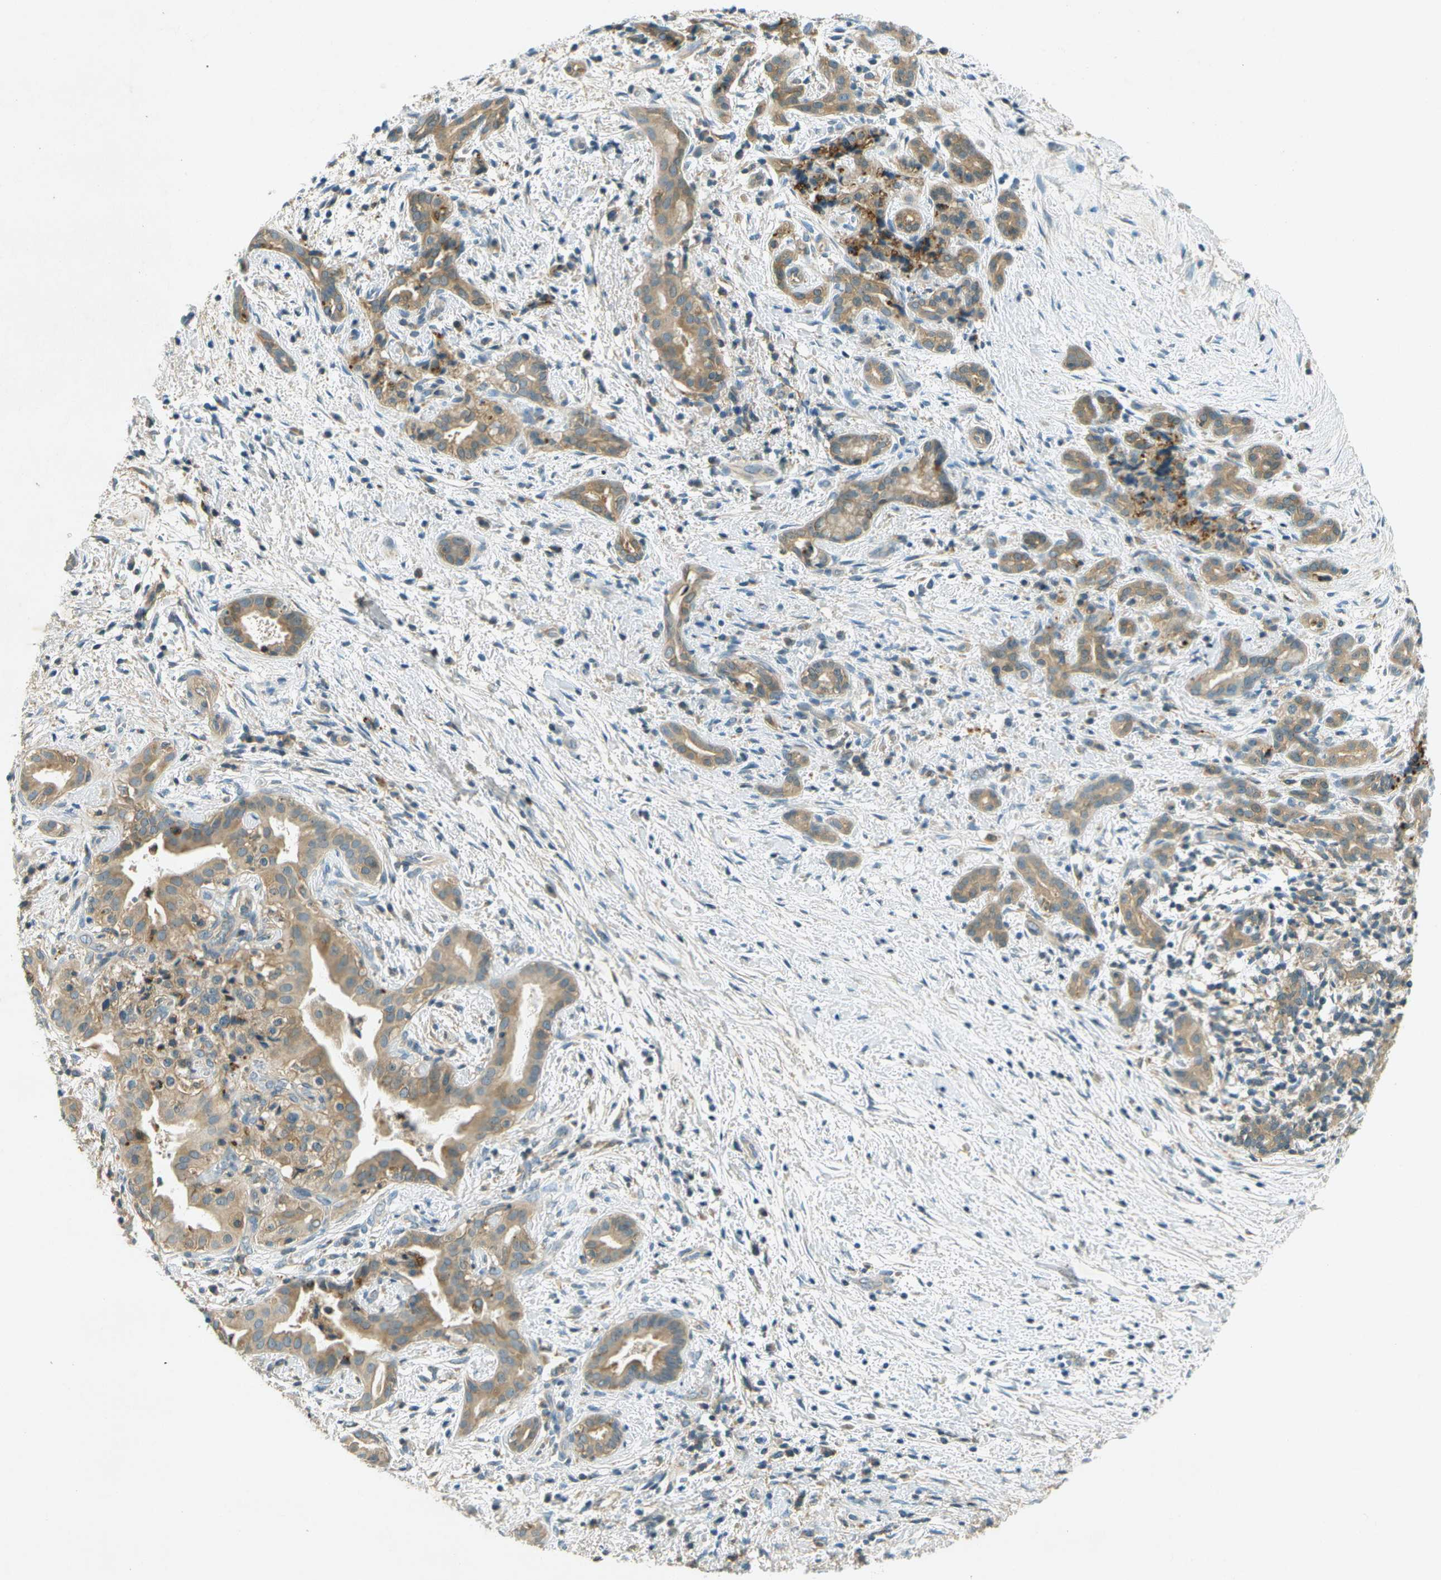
{"staining": {"intensity": "moderate", "quantity": ">75%", "location": "cytoplasmic/membranous"}, "tissue": "pancreatic cancer", "cell_type": "Tumor cells", "image_type": "cancer", "snomed": [{"axis": "morphology", "description": "Adenocarcinoma, NOS"}, {"axis": "topography", "description": "Pancreas"}], "caption": "Immunohistochemical staining of pancreatic cancer shows medium levels of moderate cytoplasmic/membranous expression in approximately >75% of tumor cells.", "gene": "NUDT4", "patient": {"sex": "female", "age": 70}}